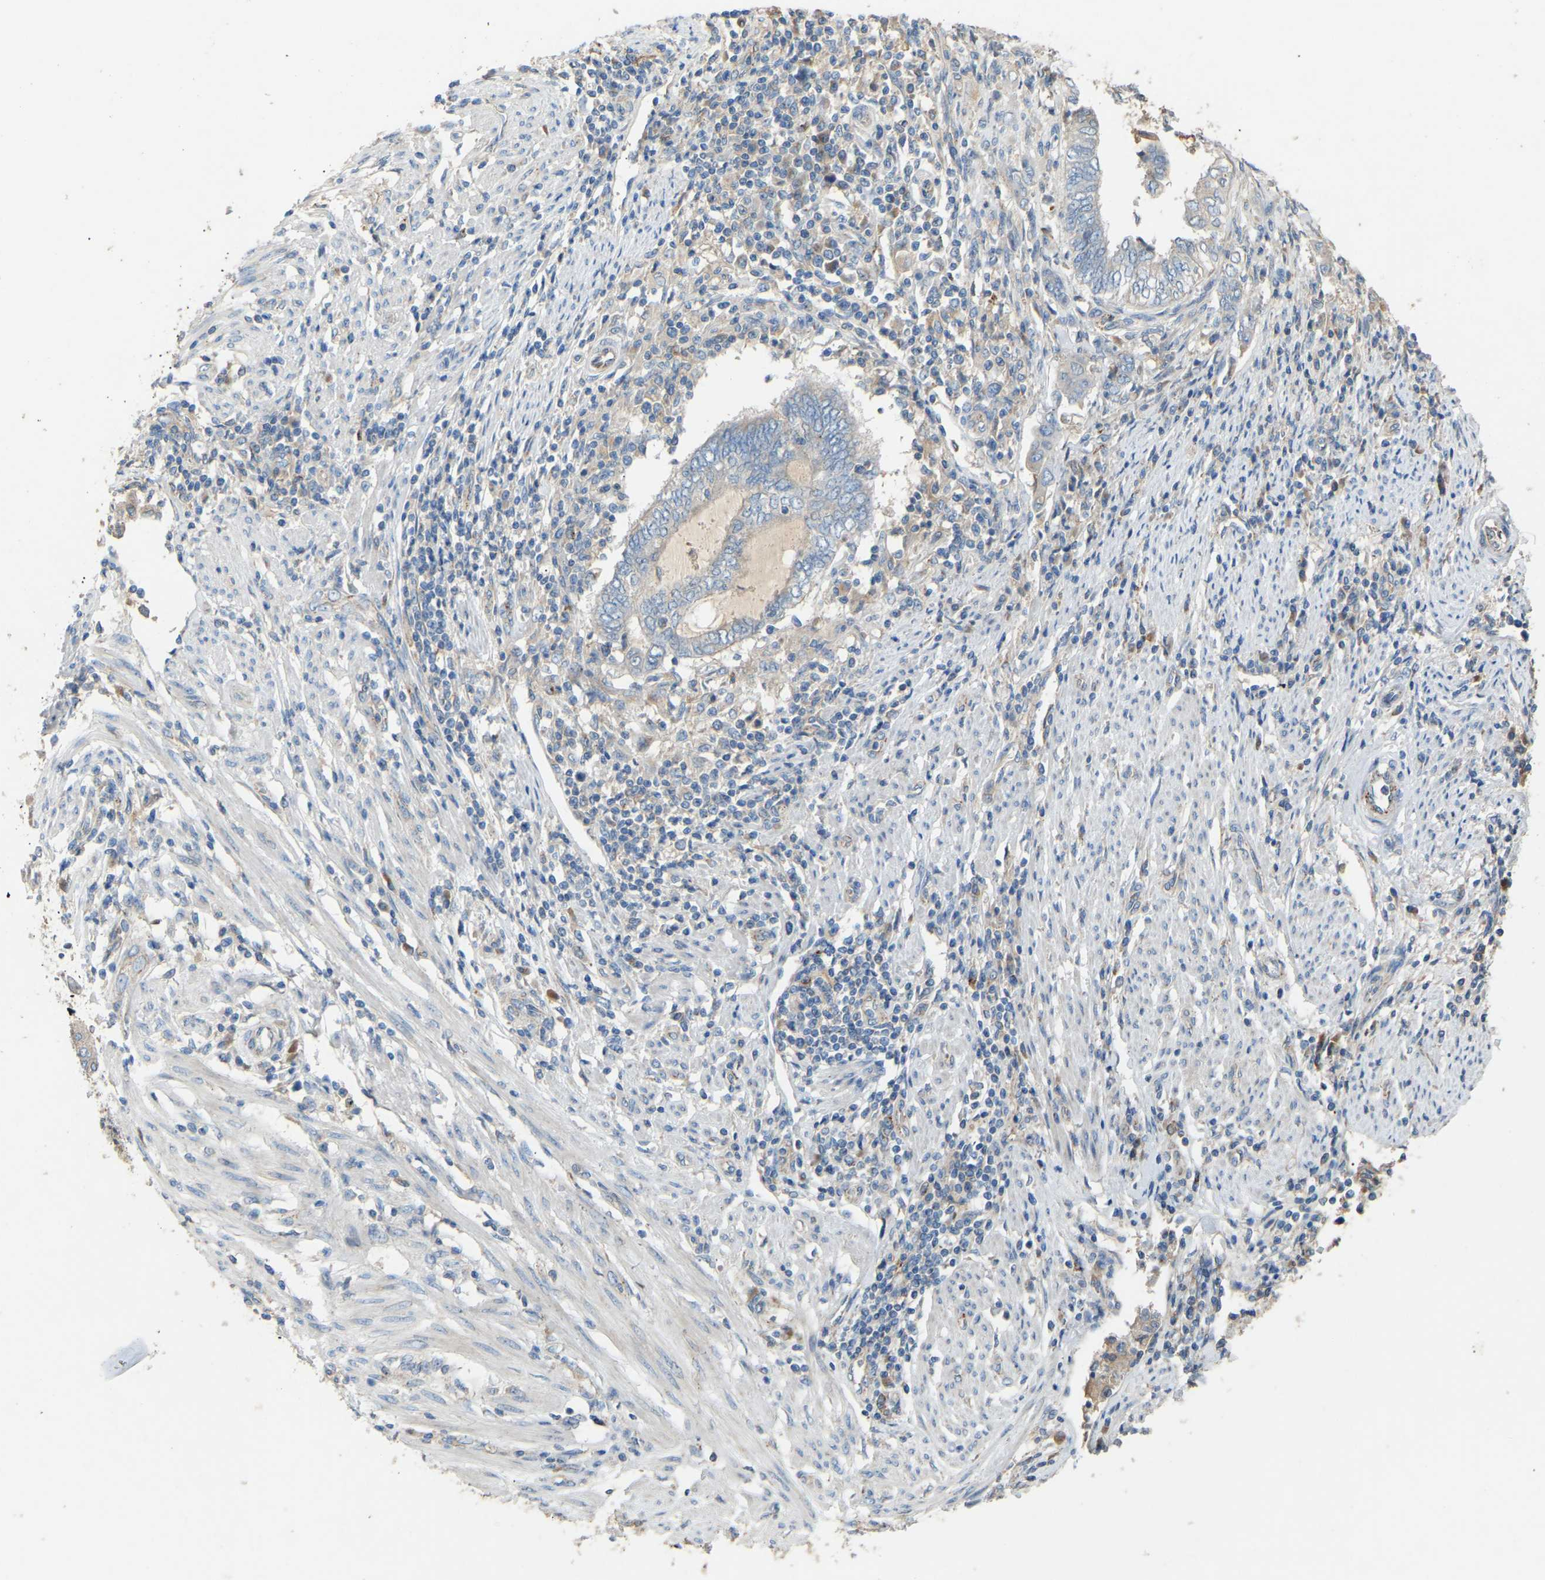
{"staining": {"intensity": "negative", "quantity": "none", "location": "none"}, "tissue": "endometrial cancer", "cell_type": "Tumor cells", "image_type": "cancer", "snomed": [{"axis": "morphology", "description": "Adenocarcinoma, NOS"}, {"axis": "topography", "description": "Uterus"}, {"axis": "topography", "description": "Endometrium"}], "caption": "Endometrial cancer was stained to show a protein in brown. There is no significant positivity in tumor cells.", "gene": "RGP1", "patient": {"sex": "female", "age": 70}}